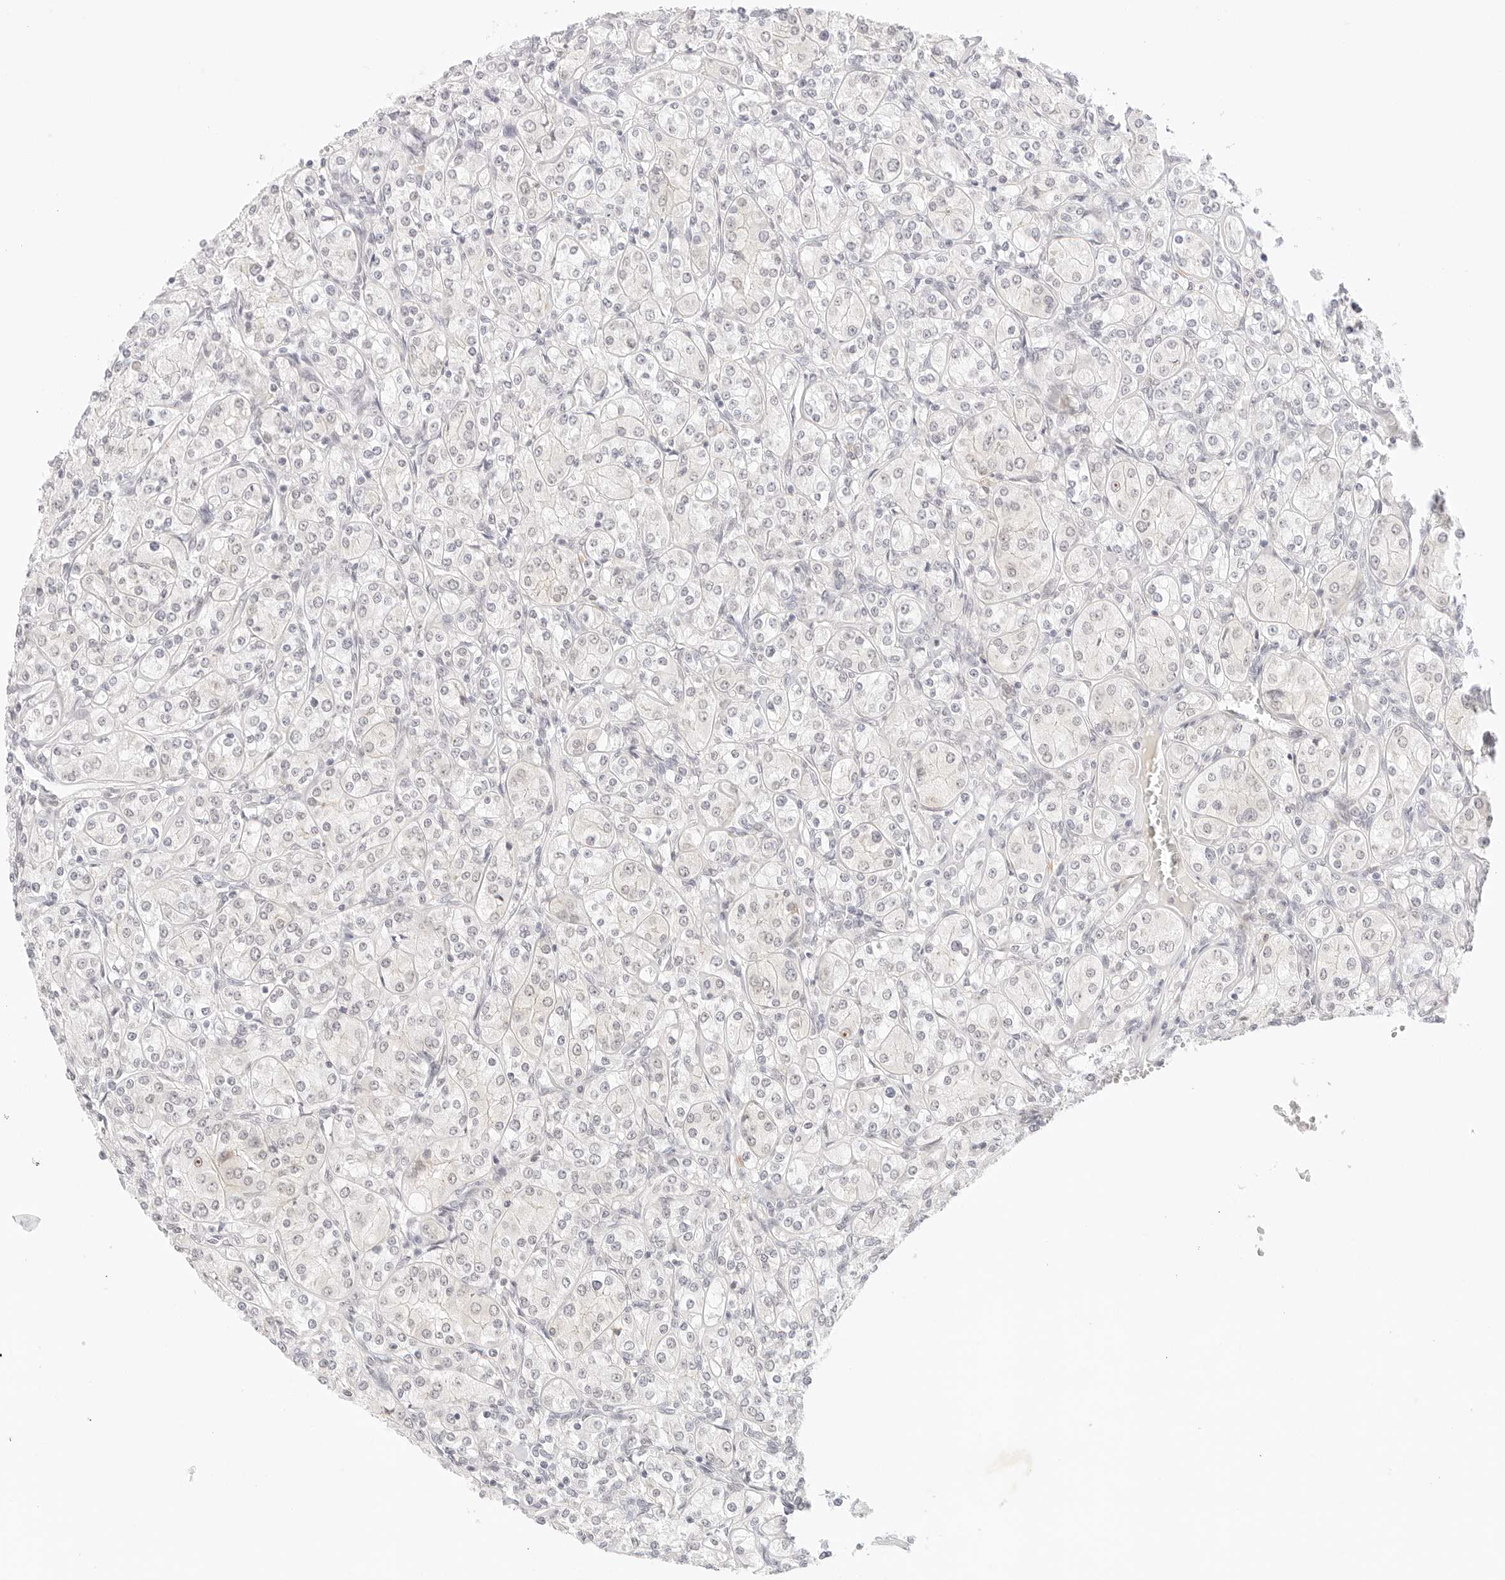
{"staining": {"intensity": "negative", "quantity": "none", "location": "none"}, "tissue": "renal cancer", "cell_type": "Tumor cells", "image_type": "cancer", "snomed": [{"axis": "morphology", "description": "Adenocarcinoma, NOS"}, {"axis": "topography", "description": "Kidney"}], "caption": "Immunohistochemistry of renal adenocarcinoma exhibits no staining in tumor cells.", "gene": "XKR4", "patient": {"sex": "male", "age": 77}}